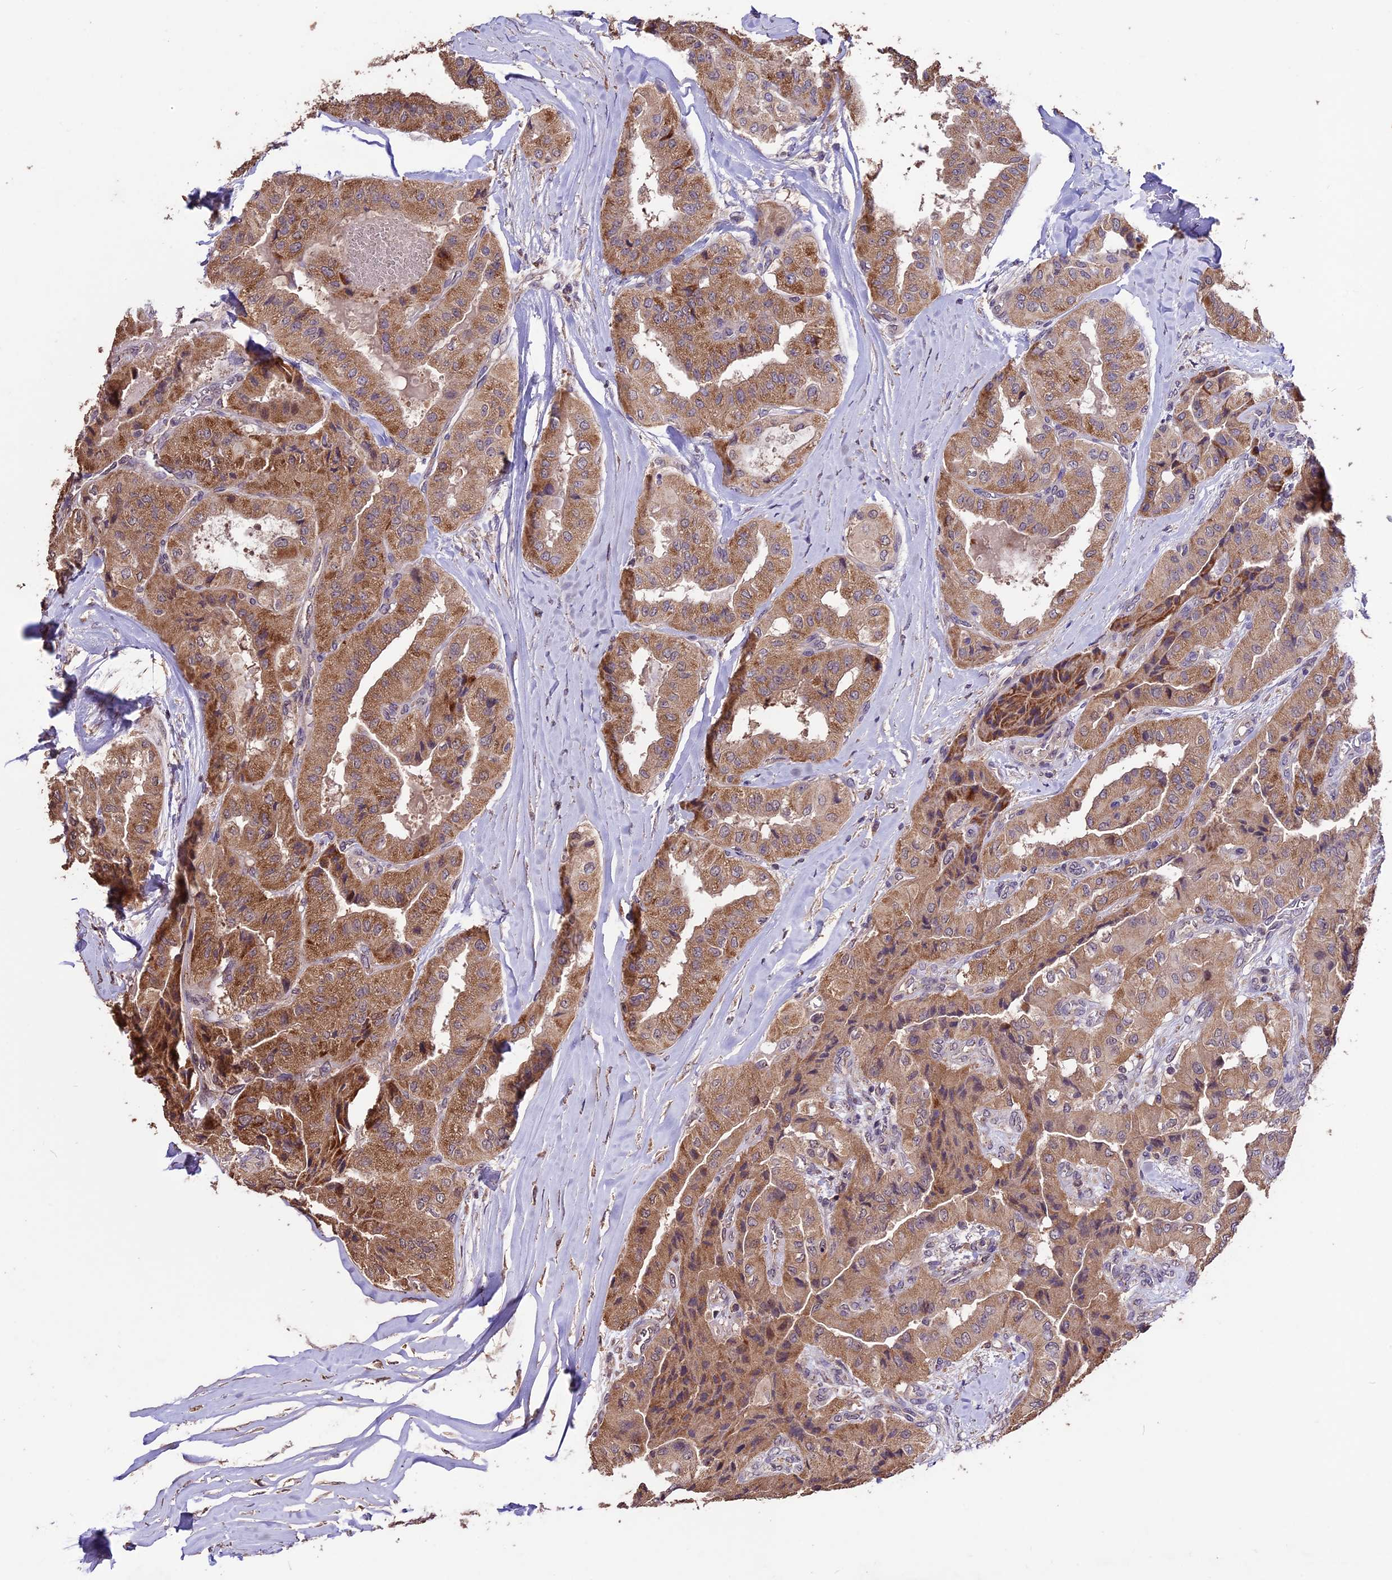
{"staining": {"intensity": "moderate", "quantity": ">75%", "location": "cytoplasmic/membranous"}, "tissue": "thyroid cancer", "cell_type": "Tumor cells", "image_type": "cancer", "snomed": [{"axis": "morphology", "description": "Papillary adenocarcinoma, NOS"}, {"axis": "topography", "description": "Thyroid gland"}], "caption": "Thyroid papillary adenocarcinoma tissue reveals moderate cytoplasmic/membranous positivity in approximately >75% of tumor cells The staining was performed using DAB to visualize the protein expression in brown, while the nuclei were stained in blue with hematoxylin (Magnification: 20x).", "gene": "DIS3L", "patient": {"sex": "female", "age": 59}}